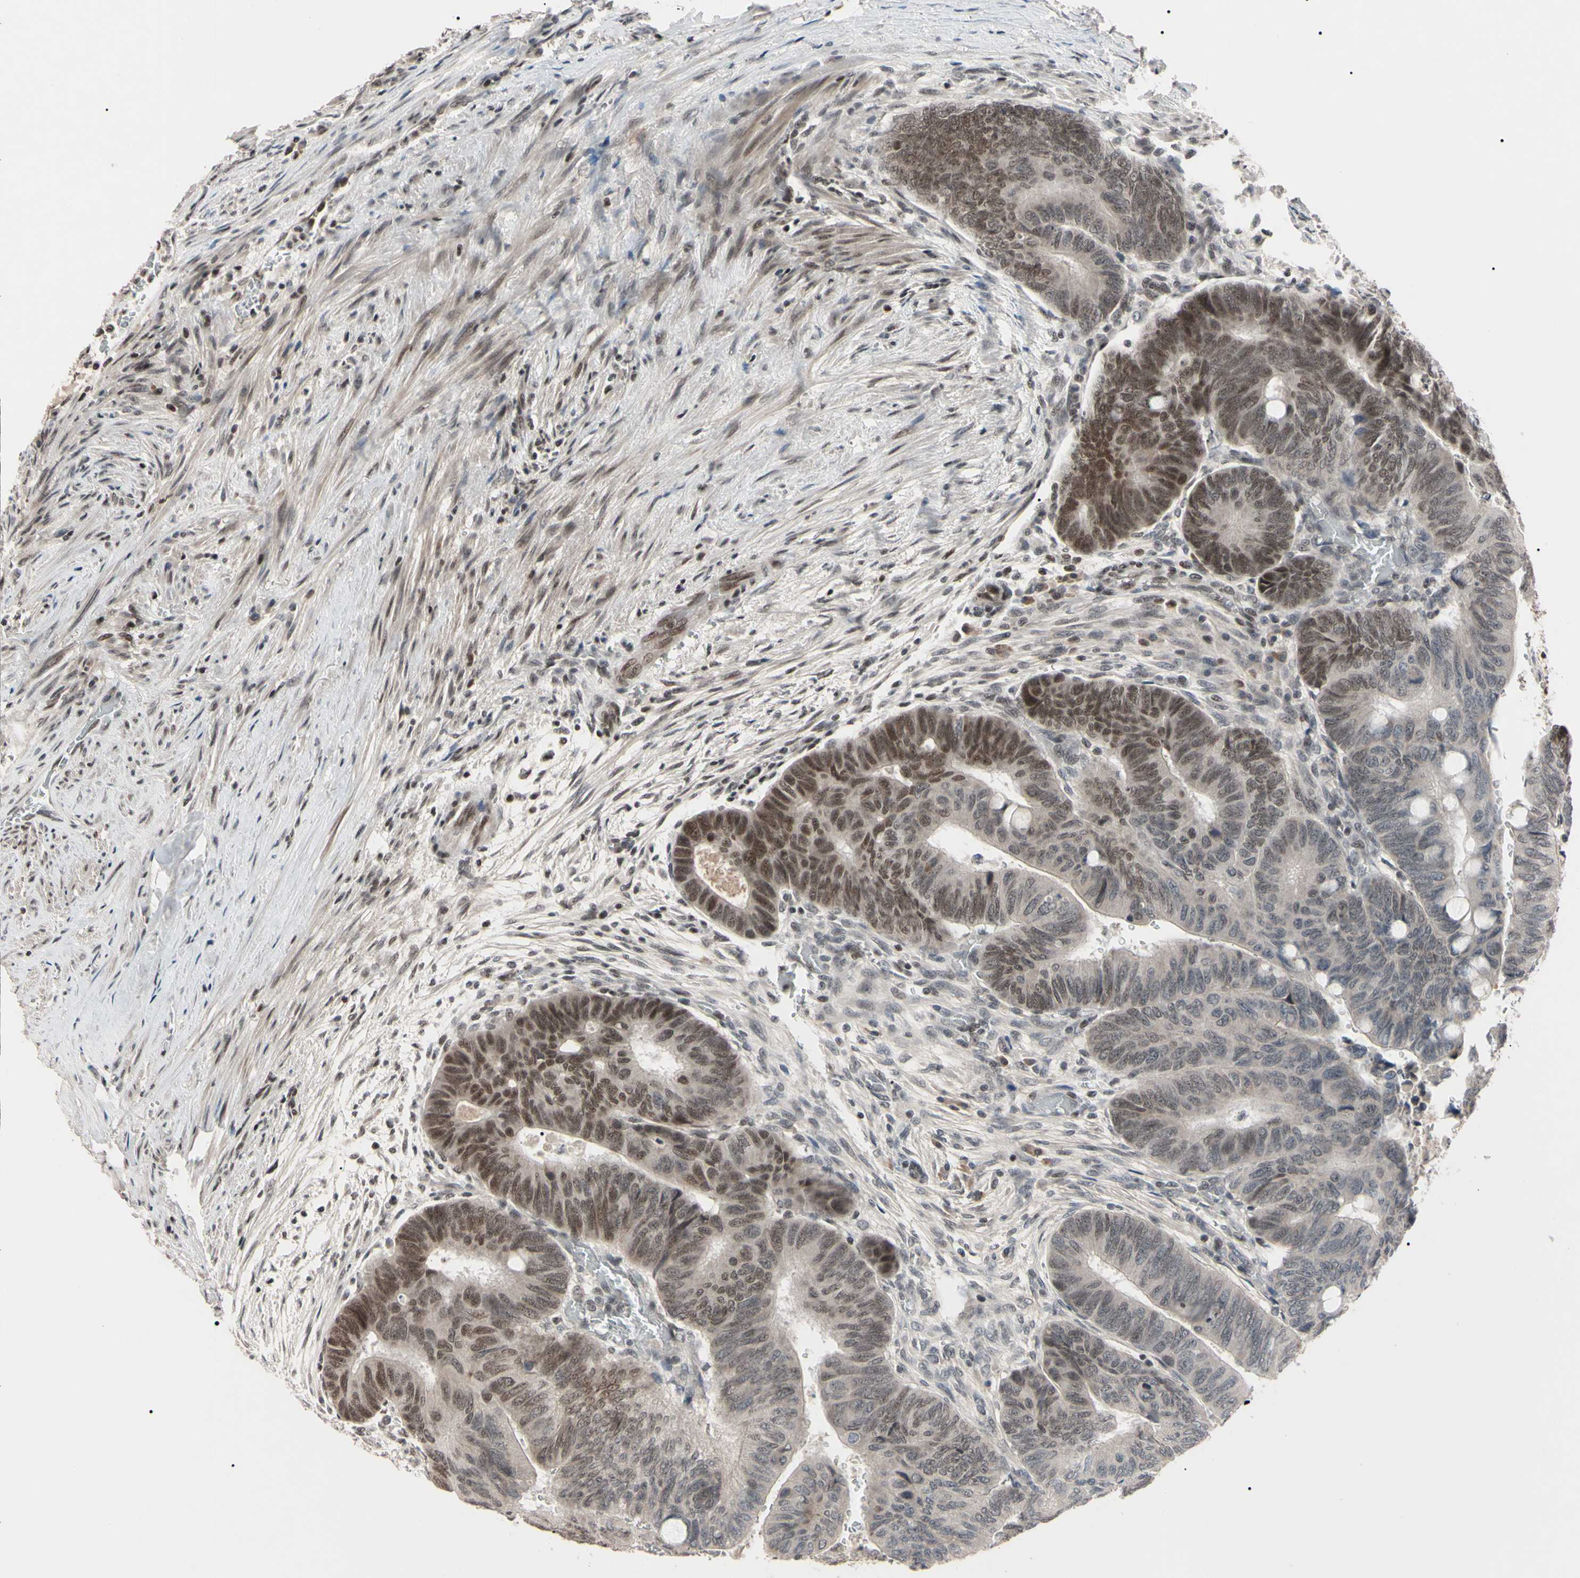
{"staining": {"intensity": "moderate", "quantity": "<25%", "location": "nuclear"}, "tissue": "colorectal cancer", "cell_type": "Tumor cells", "image_type": "cancer", "snomed": [{"axis": "morphology", "description": "Normal tissue, NOS"}, {"axis": "morphology", "description": "Adenocarcinoma, NOS"}, {"axis": "topography", "description": "Rectum"}, {"axis": "topography", "description": "Peripheral nerve tissue"}], "caption": "Colorectal adenocarcinoma was stained to show a protein in brown. There is low levels of moderate nuclear positivity in about <25% of tumor cells. (IHC, brightfield microscopy, high magnification).", "gene": "YY1", "patient": {"sex": "male", "age": 92}}